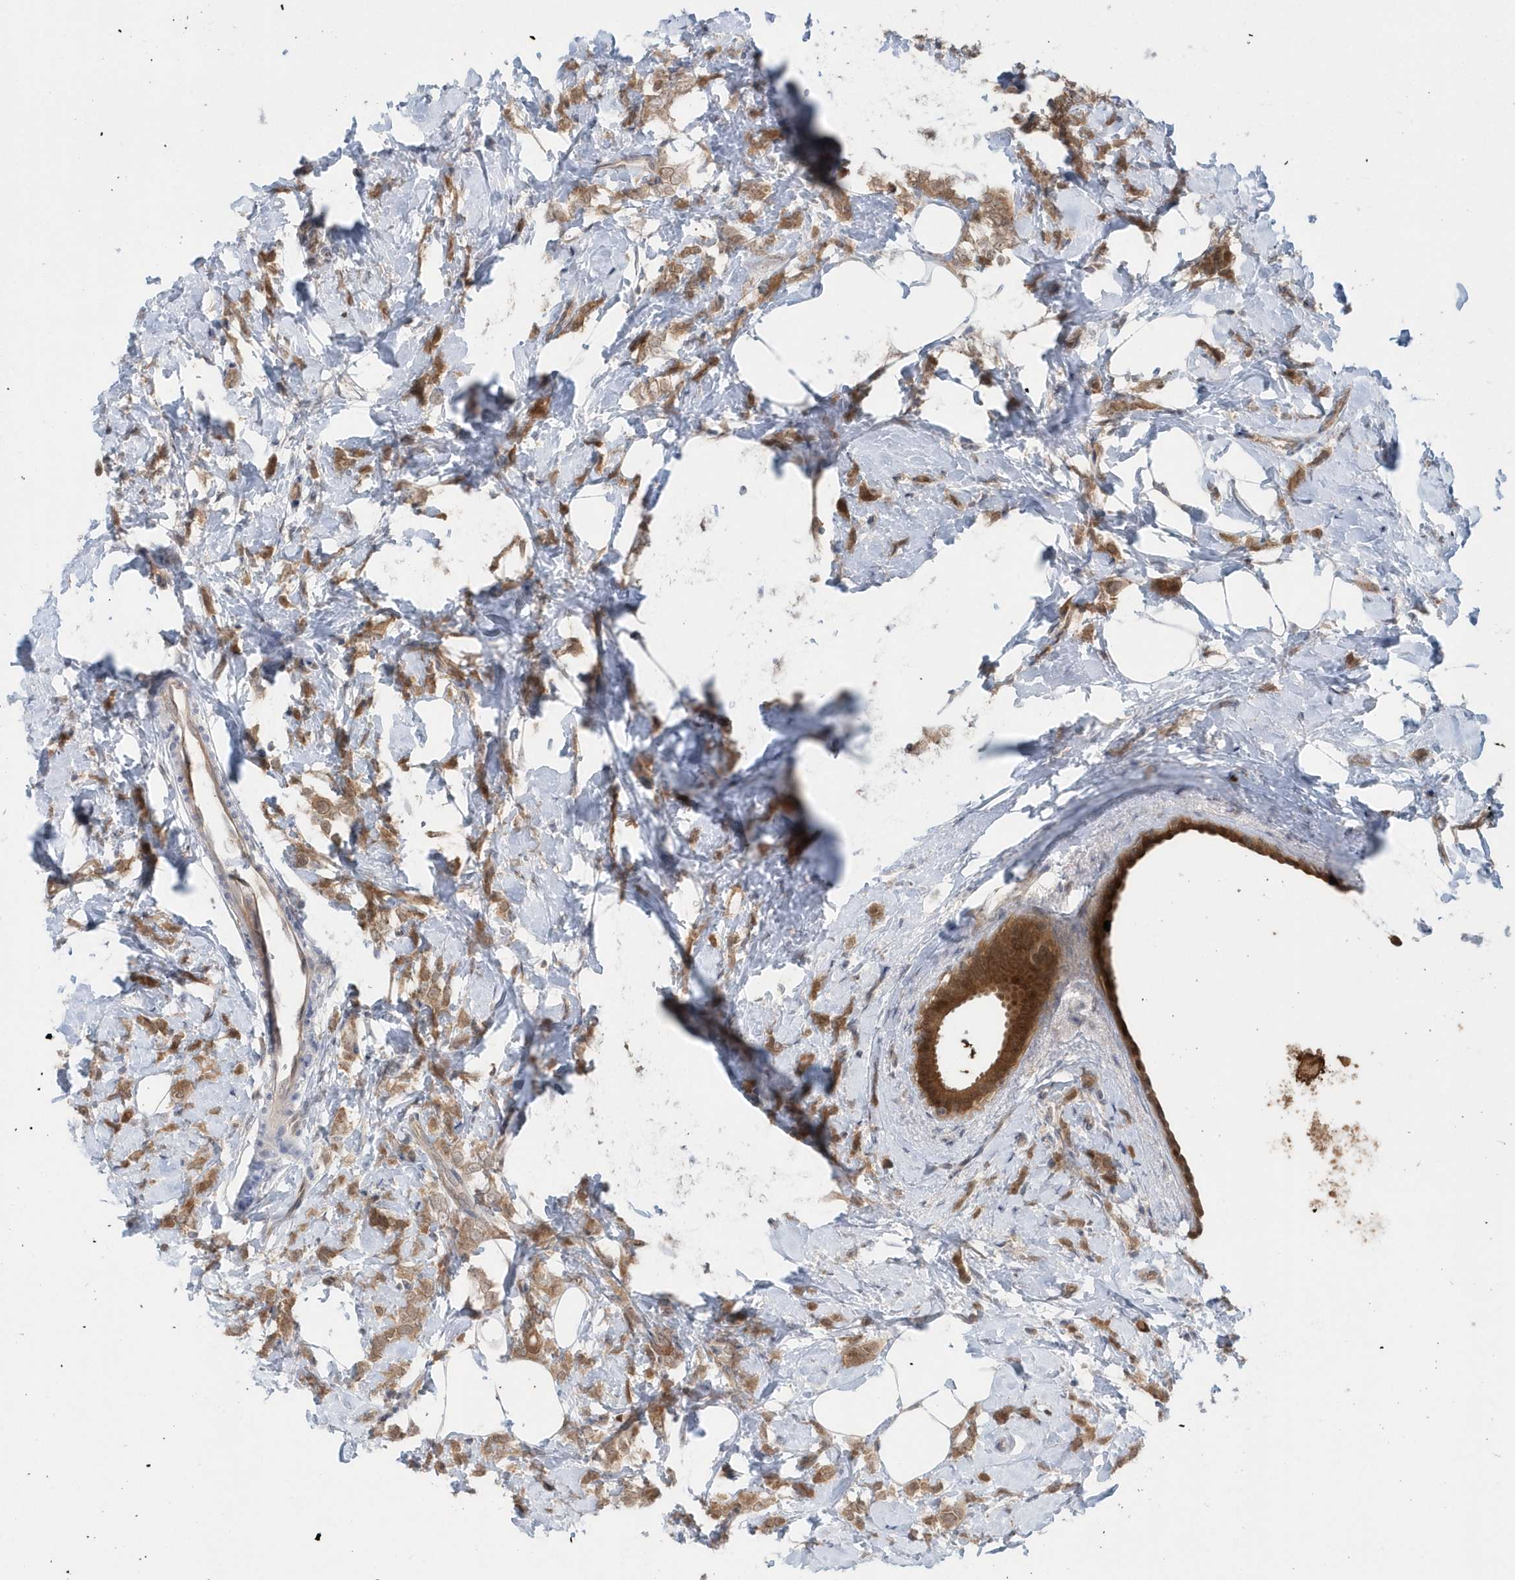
{"staining": {"intensity": "moderate", "quantity": ">75%", "location": "cytoplasmic/membranous"}, "tissue": "breast cancer", "cell_type": "Tumor cells", "image_type": "cancer", "snomed": [{"axis": "morphology", "description": "Lobular carcinoma"}, {"axis": "topography", "description": "Breast"}], "caption": "Immunohistochemistry (IHC) staining of lobular carcinoma (breast), which reveals medium levels of moderate cytoplasmic/membranous staining in about >75% of tumor cells indicating moderate cytoplasmic/membranous protein staining. The staining was performed using DAB (brown) for protein detection and nuclei were counterstained in hematoxylin (blue).", "gene": "RNF7", "patient": {"sex": "female", "age": 47}}